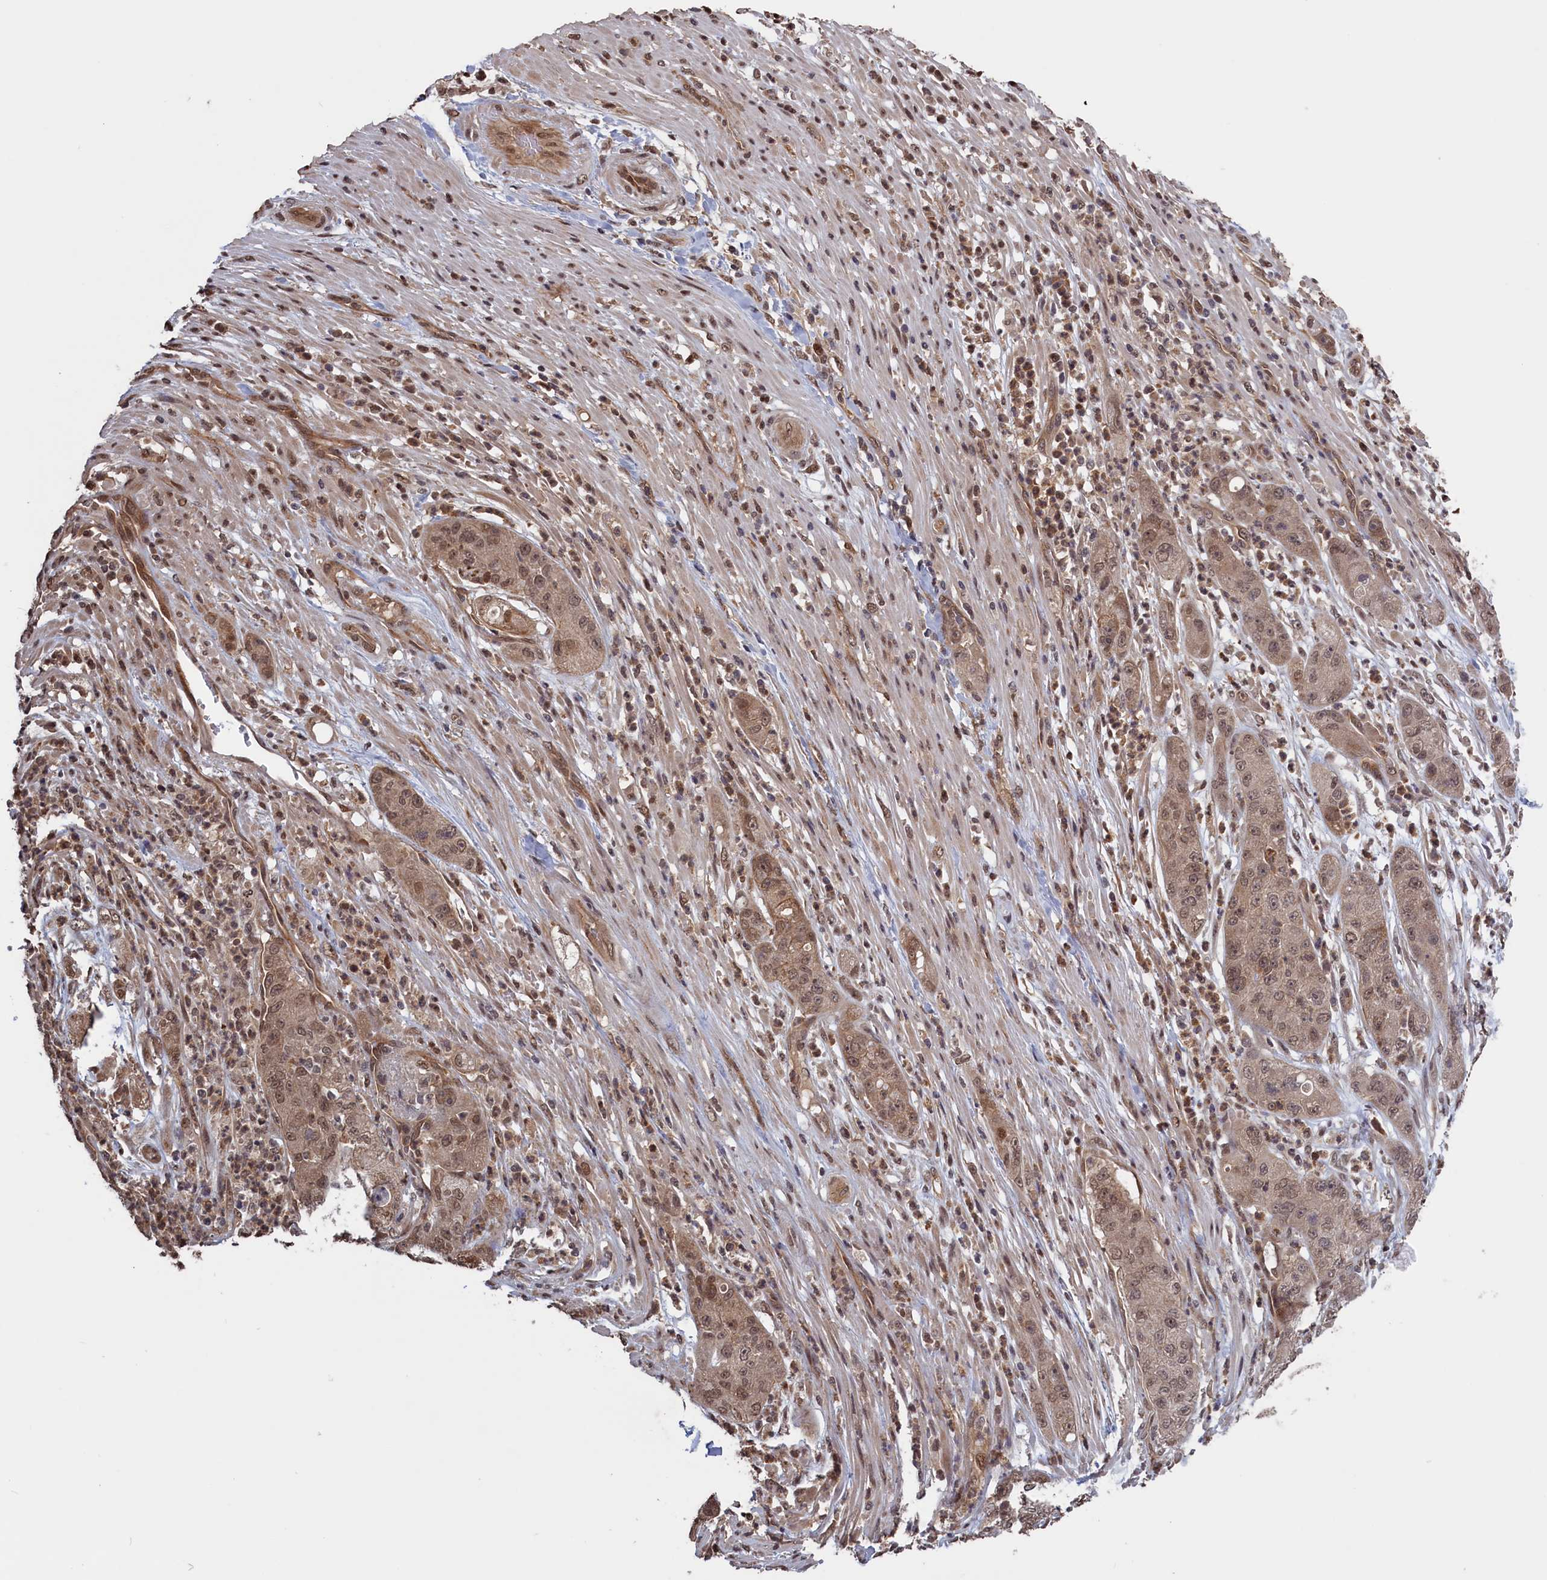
{"staining": {"intensity": "weak", "quantity": ">75%", "location": "cytoplasmic/membranous,nuclear"}, "tissue": "pancreatic cancer", "cell_type": "Tumor cells", "image_type": "cancer", "snomed": [{"axis": "morphology", "description": "Adenocarcinoma, NOS"}, {"axis": "topography", "description": "Pancreas"}], "caption": "About >75% of tumor cells in human pancreatic cancer exhibit weak cytoplasmic/membranous and nuclear protein positivity as visualized by brown immunohistochemical staining.", "gene": "PLP2", "patient": {"sex": "female", "age": 78}}